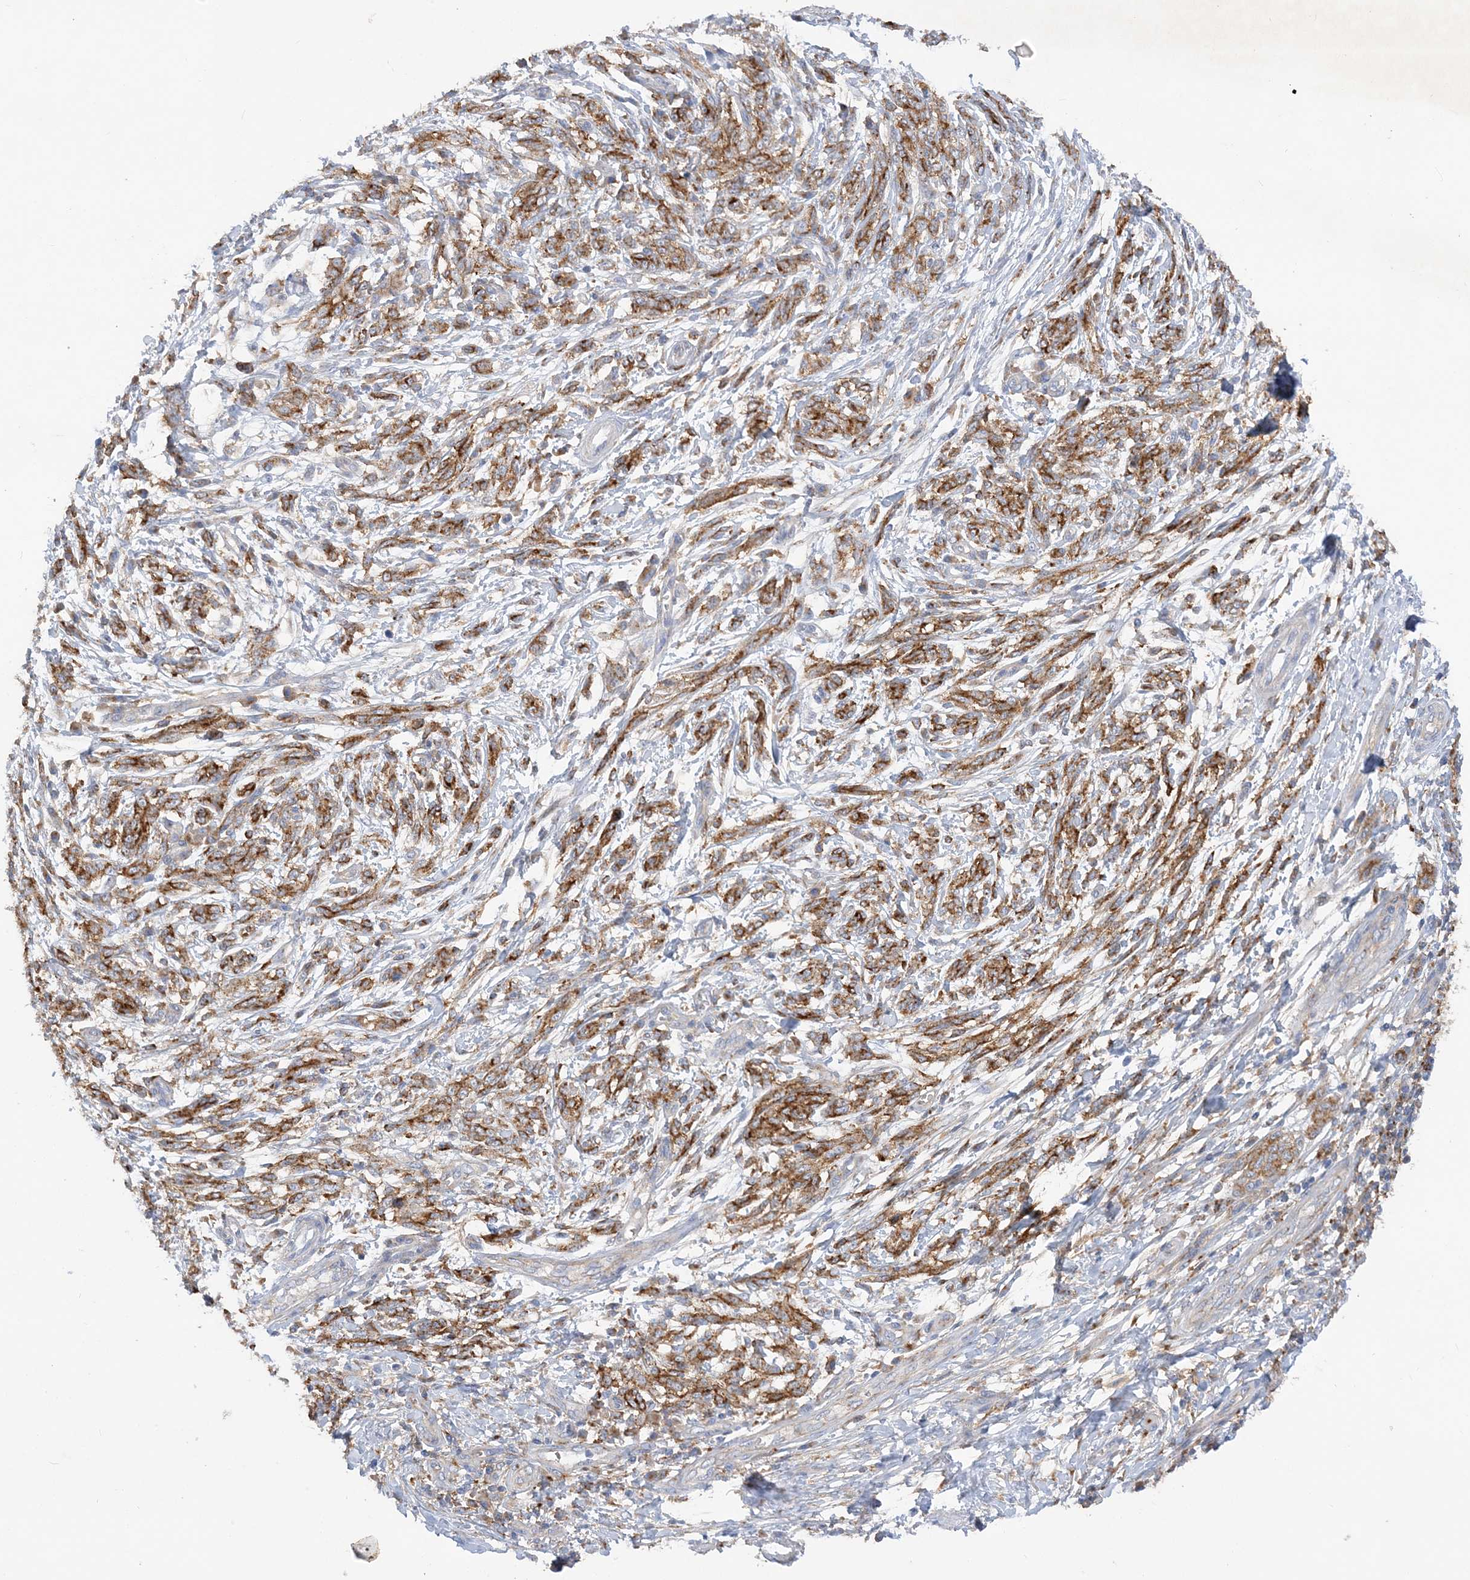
{"staining": {"intensity": "moderate", "quantity": ">75%", "location": "cytoplasmic/membranous"}, "tissue": "melanoma", "cell_type": "Tumor cells", "image_type": "cancer", "snomed": [{"axis": "morphology", "description": "Malignant melanoma, NOS"}, {"axis": "topography", "description": "Skin"}], "caption": "Immunohistochemistry image of neoplastic tissue: human melanoma stained using immunohistochemistry (IHC) exhibits medium levels of moderate protein expression localized specifically in the cytoplasmic/membranous of tumor cells, appearing as a cytoplasmic/membranous brown color.", "gene": "GRINA", "patient": {"sex": "male", "age": 49}}